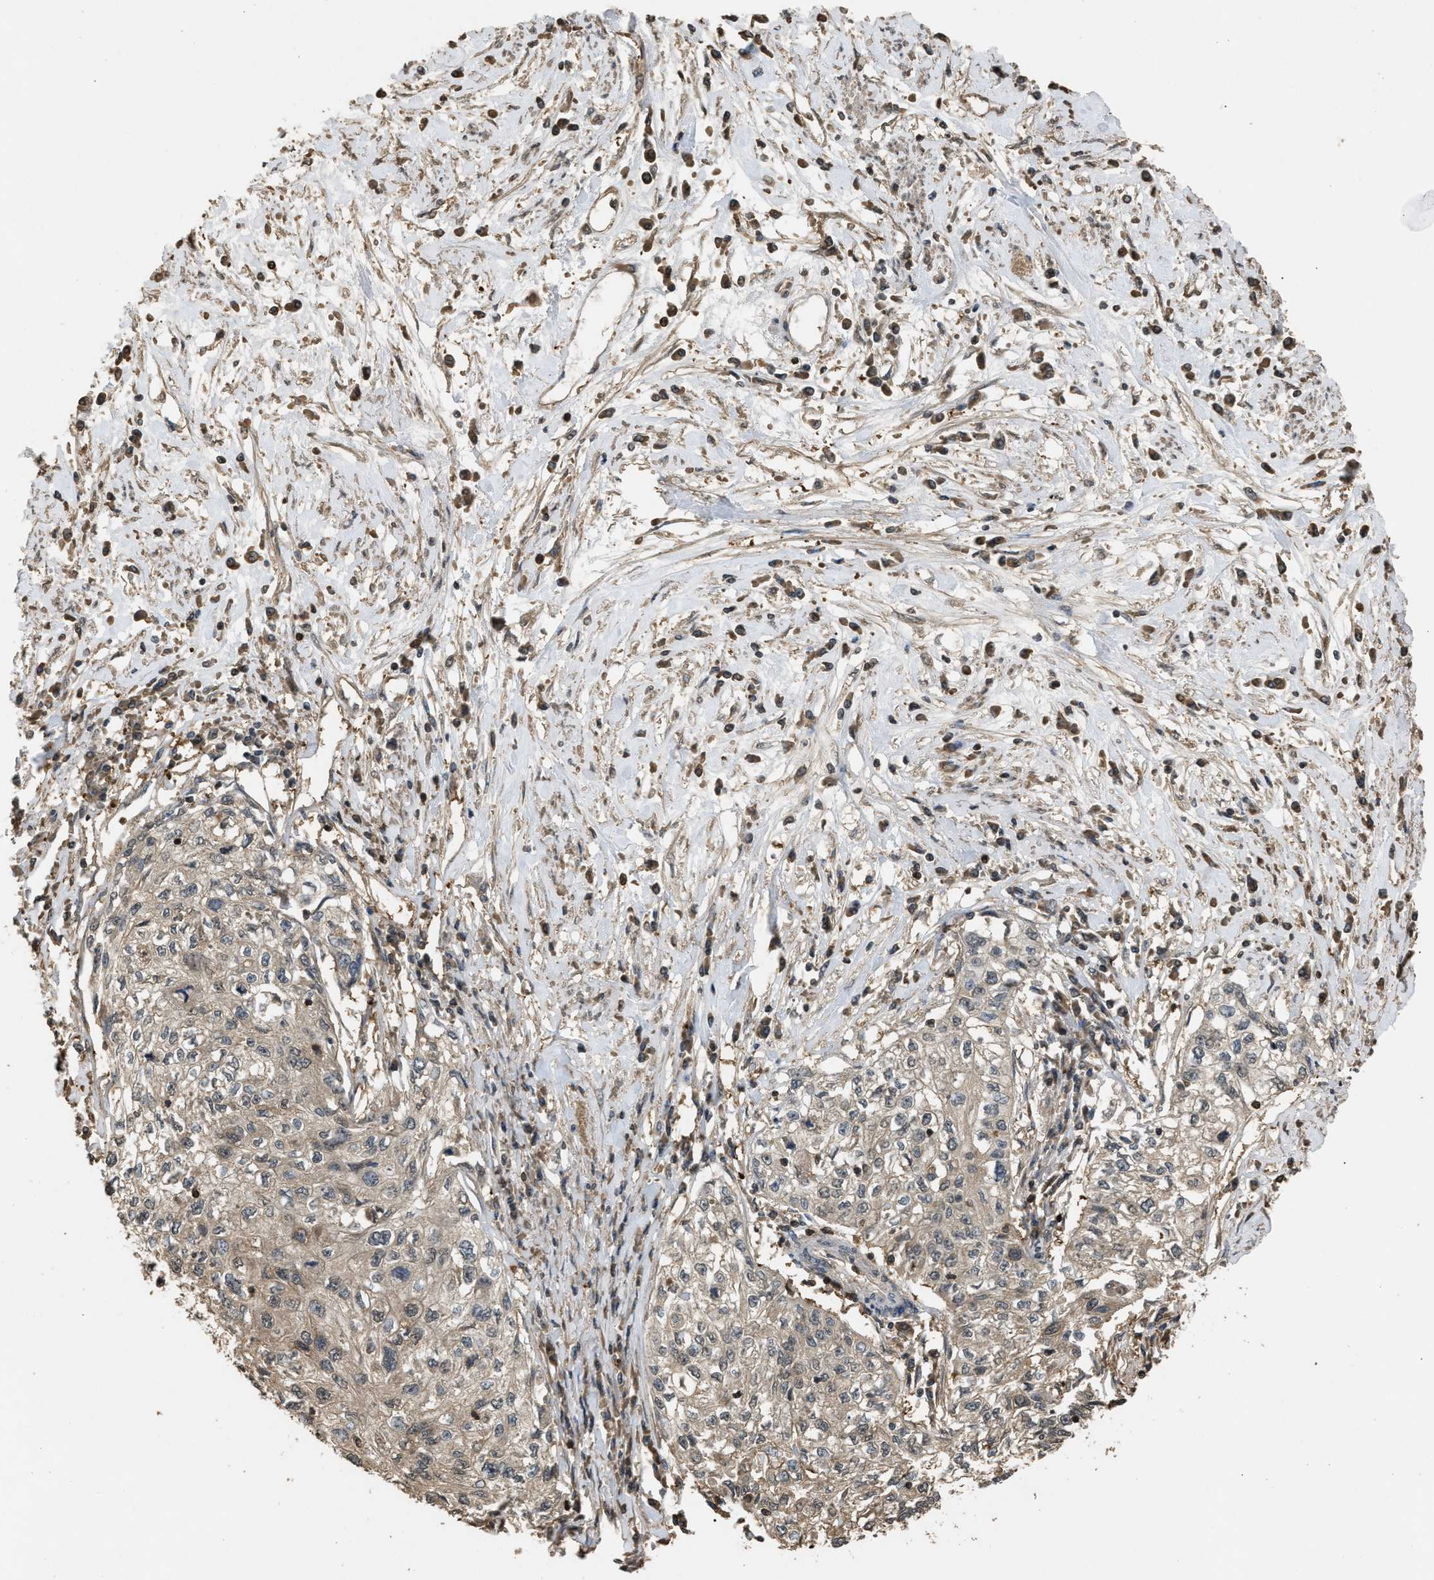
{"staining": {"intensity": "weak", "quantity": "<25%", "location": "cytoplasmic/membranous"}, "tissue": "cervical cancer", "cell_type": "Tumor cells", "image_type": "cancer", "snomed": [{"axis": "morphology", "description": "Squamous cell carcinoma, NOS"}, {"axis": "topography", "description": "Cervix"}], "caption": "Image shows no significant protein positivity in tumor cells of cervical squamous cell carcinoma.", "gene": "ARHGDIA", "patient": {"sex": "female", "age": 57}}